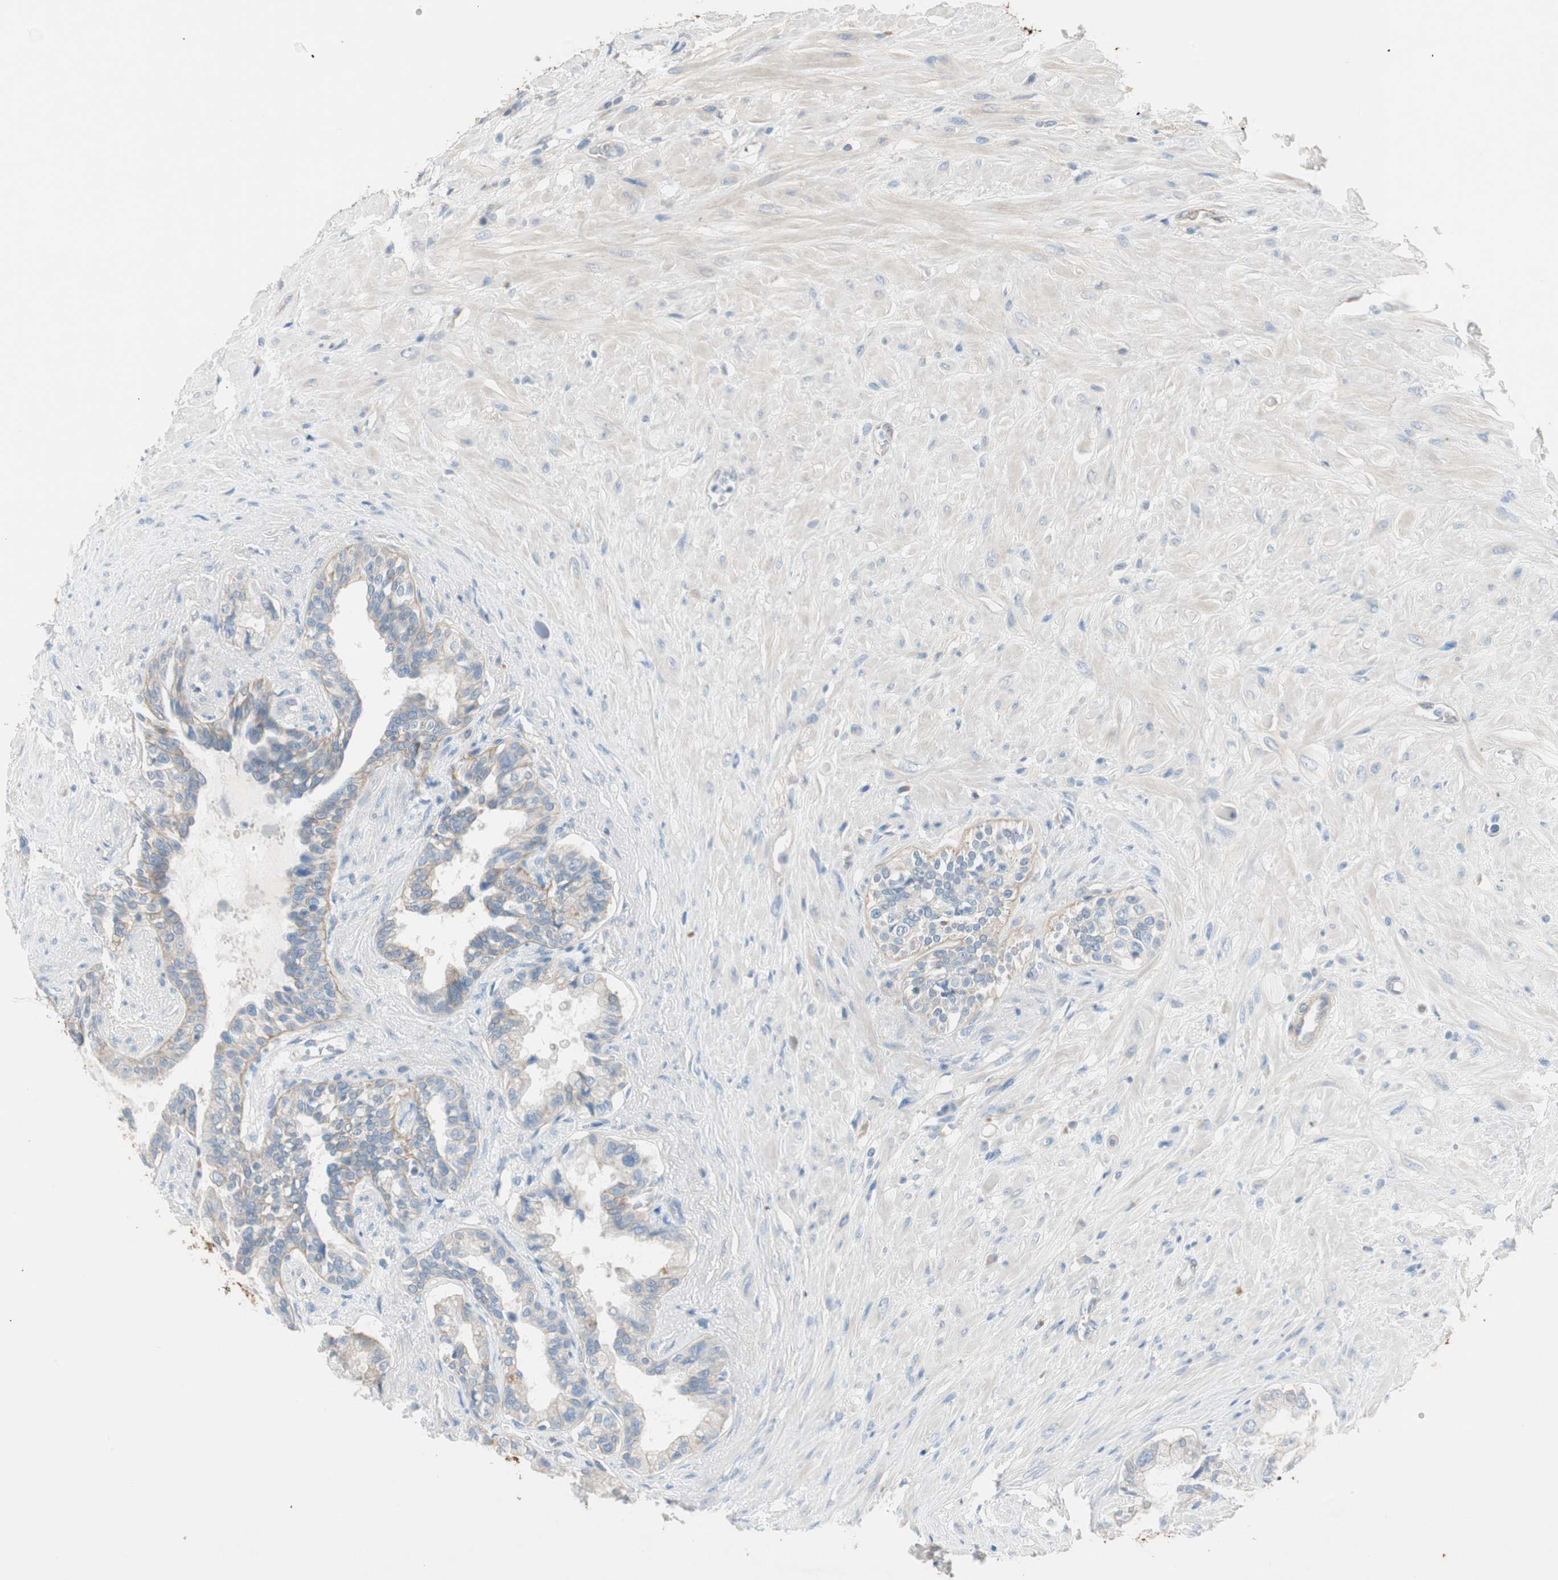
{"staining": {"intensity": "weak", "quantity": ">75%", "location": "cytoplasmic/membranous"}, "tissue": "seminal vesicle", "cell_type": "Glandular cells", "image_type": "normal", "snomed": [{"axis": "morphology", "description": "Normal tissue, NOS"}, {"axis": "topography", "description": "Seminal veicle"}], "caption": "This histopathology image displays benign seminal vesicle stained with IHC to label a protein in brown. The cytoplasmic/membranous of glandular cells show weak positivity for the protein. Nuclei are counter-stained blue.", "gene": "CDK3", "patient": {"sex": "male", "age": 61}}